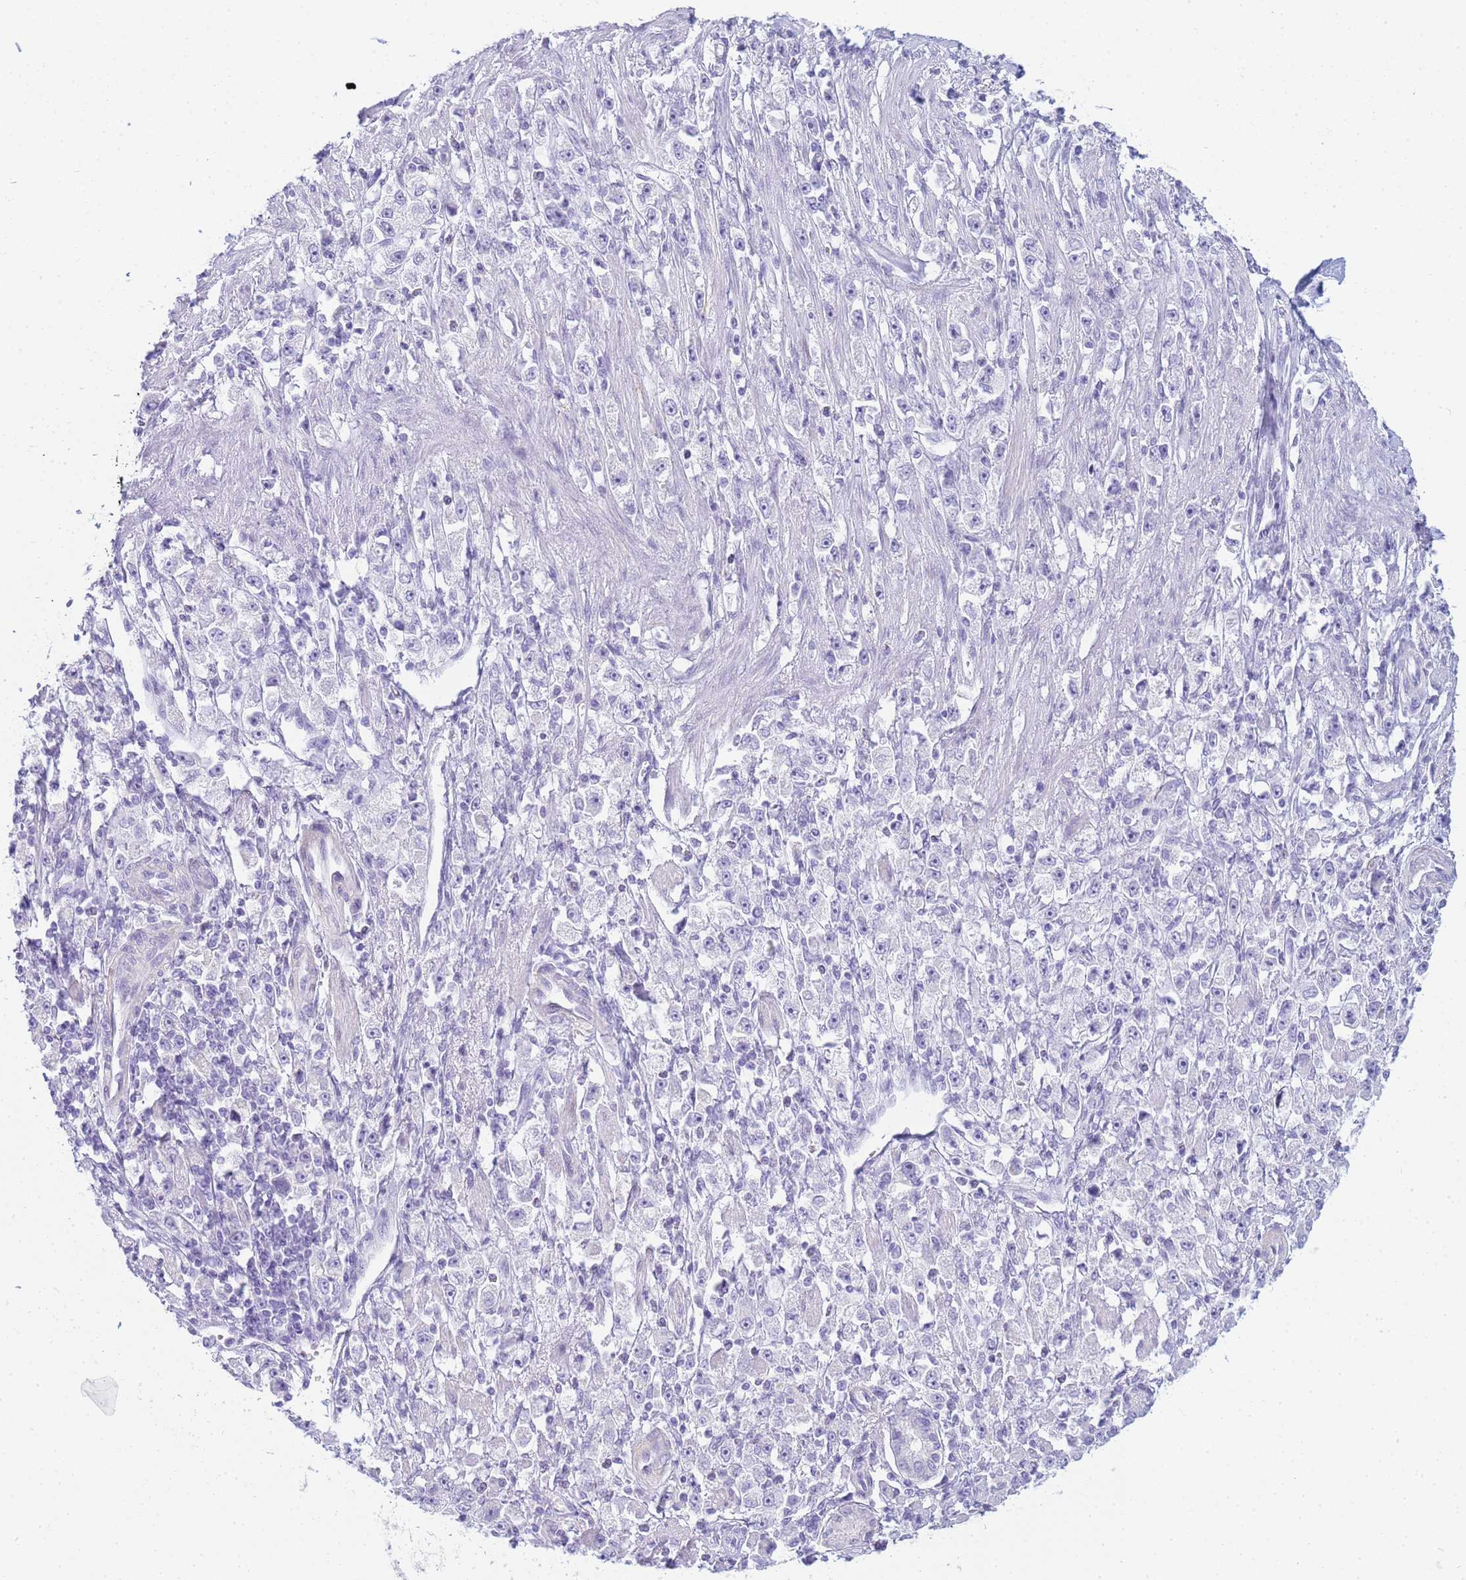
{"staining": {"intensity": "negative", "quantity": "none", "location": "none"}, "tissue": "stomach cancer", "cell_type": "Tumor cells", "image_type": "cancer", "snomed": [{"axis": "morphology", "description": "Adenocarcinoma, NOS"}, {"axis": "topography", "description": "Stomach"}], "caption": "The immunohistochemistry (IHC) image has no significant staining in tumor cells of stomach cancer tissue.", "gene": "SNX20", "patient": {"sex": "female", "age": 59}}